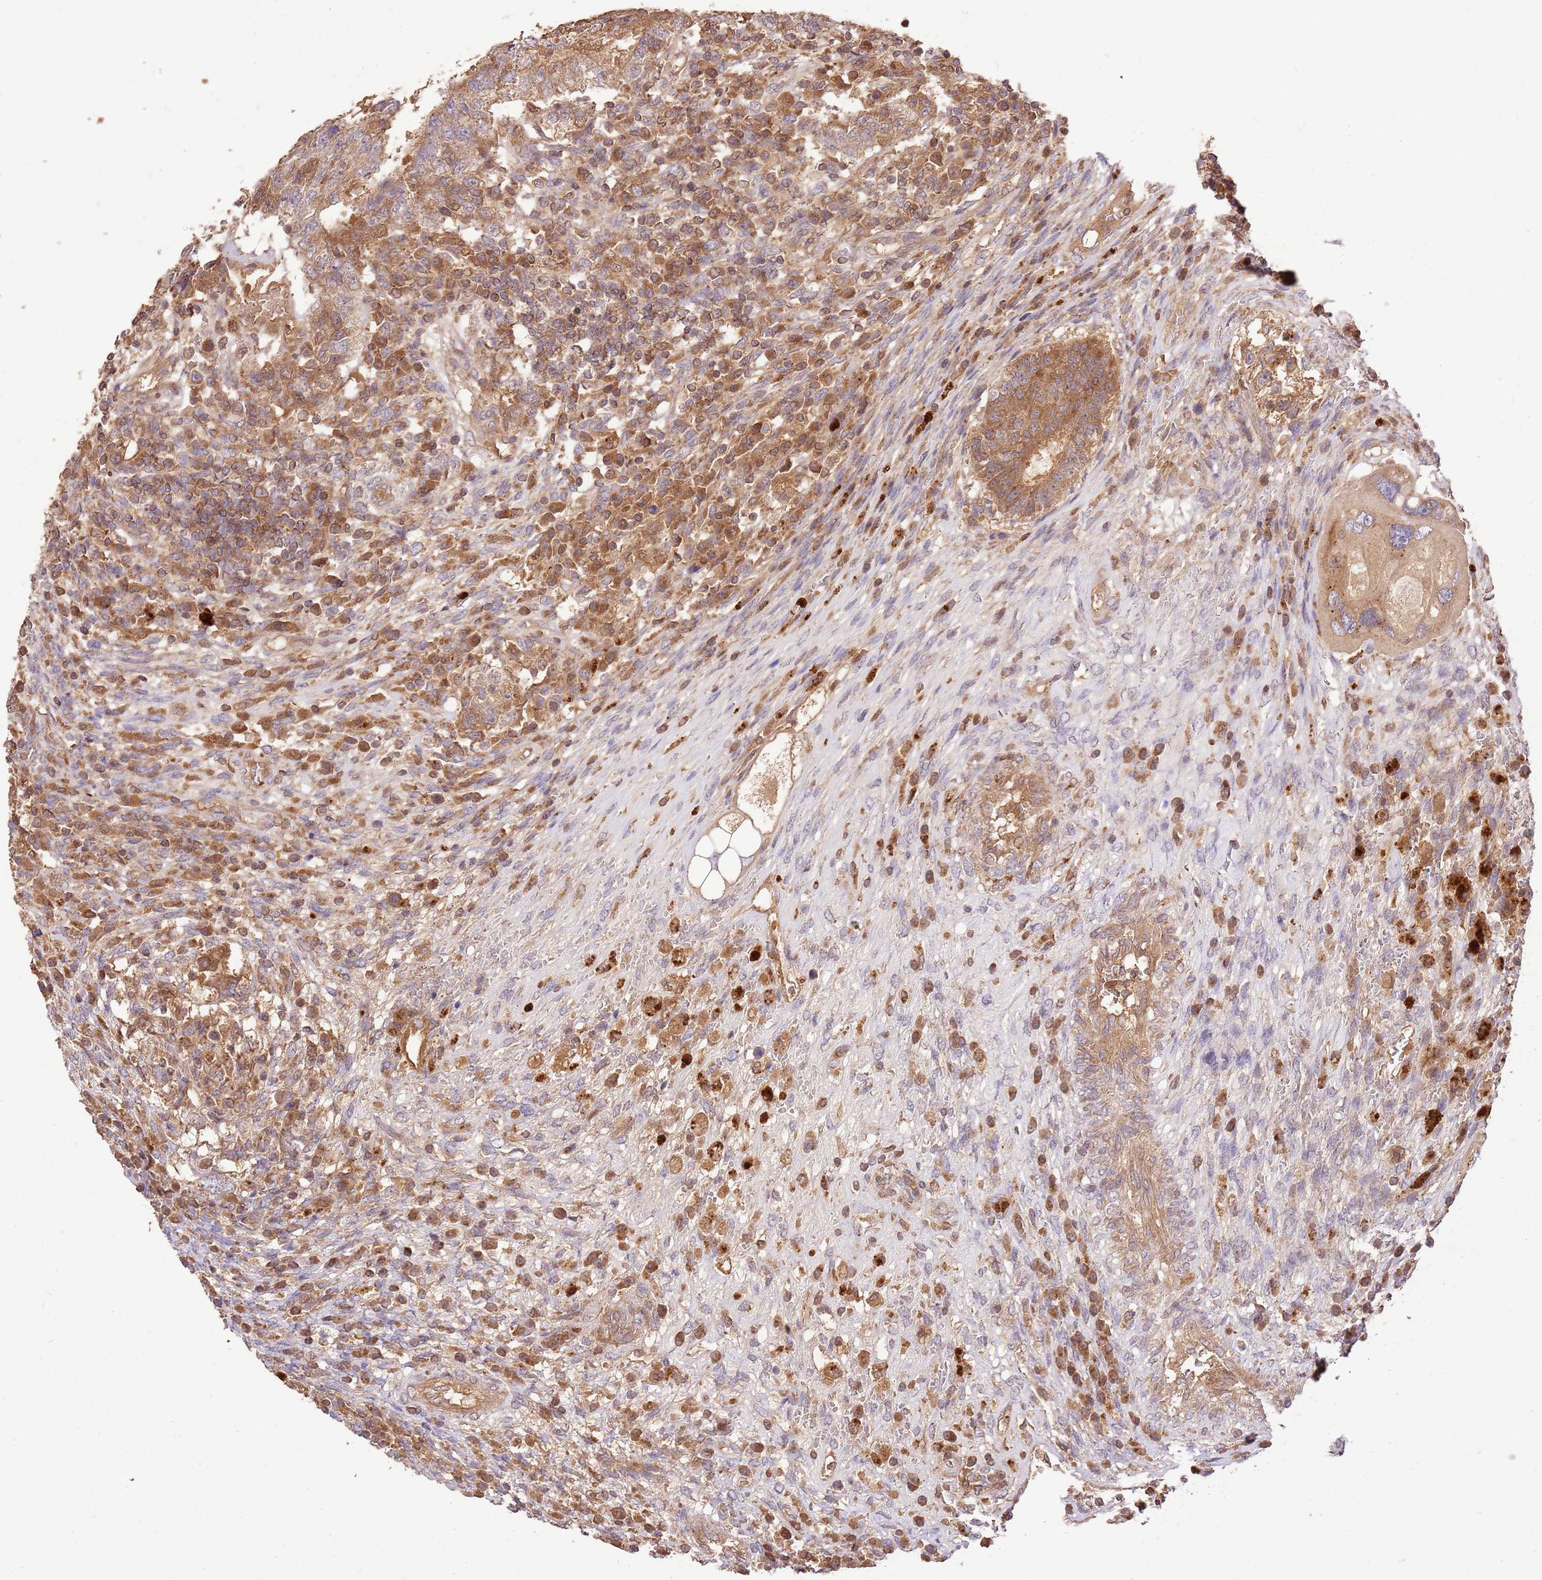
{"staining": {"intensity": "moderate", "quantity": ">75%", "location": "cytoplasmic/membranous"}, "tissue": "testis cancer", "cell_type": "Tumor cells", "image_type": "cancer", "snomed": [{"axis": "morphology", "description": "Carcinoma, Embryonal, NOS"}, {"axis": "topography", "description": "Testis"}], "caption": "Protein staining of testis embryonal carcinoma tissue demonstrates moderate cytoplasmic/membranous expression in about >75% of tumor cells.", "gene": "LRRC28", "patient": {"sex": "male", "age": 26}}